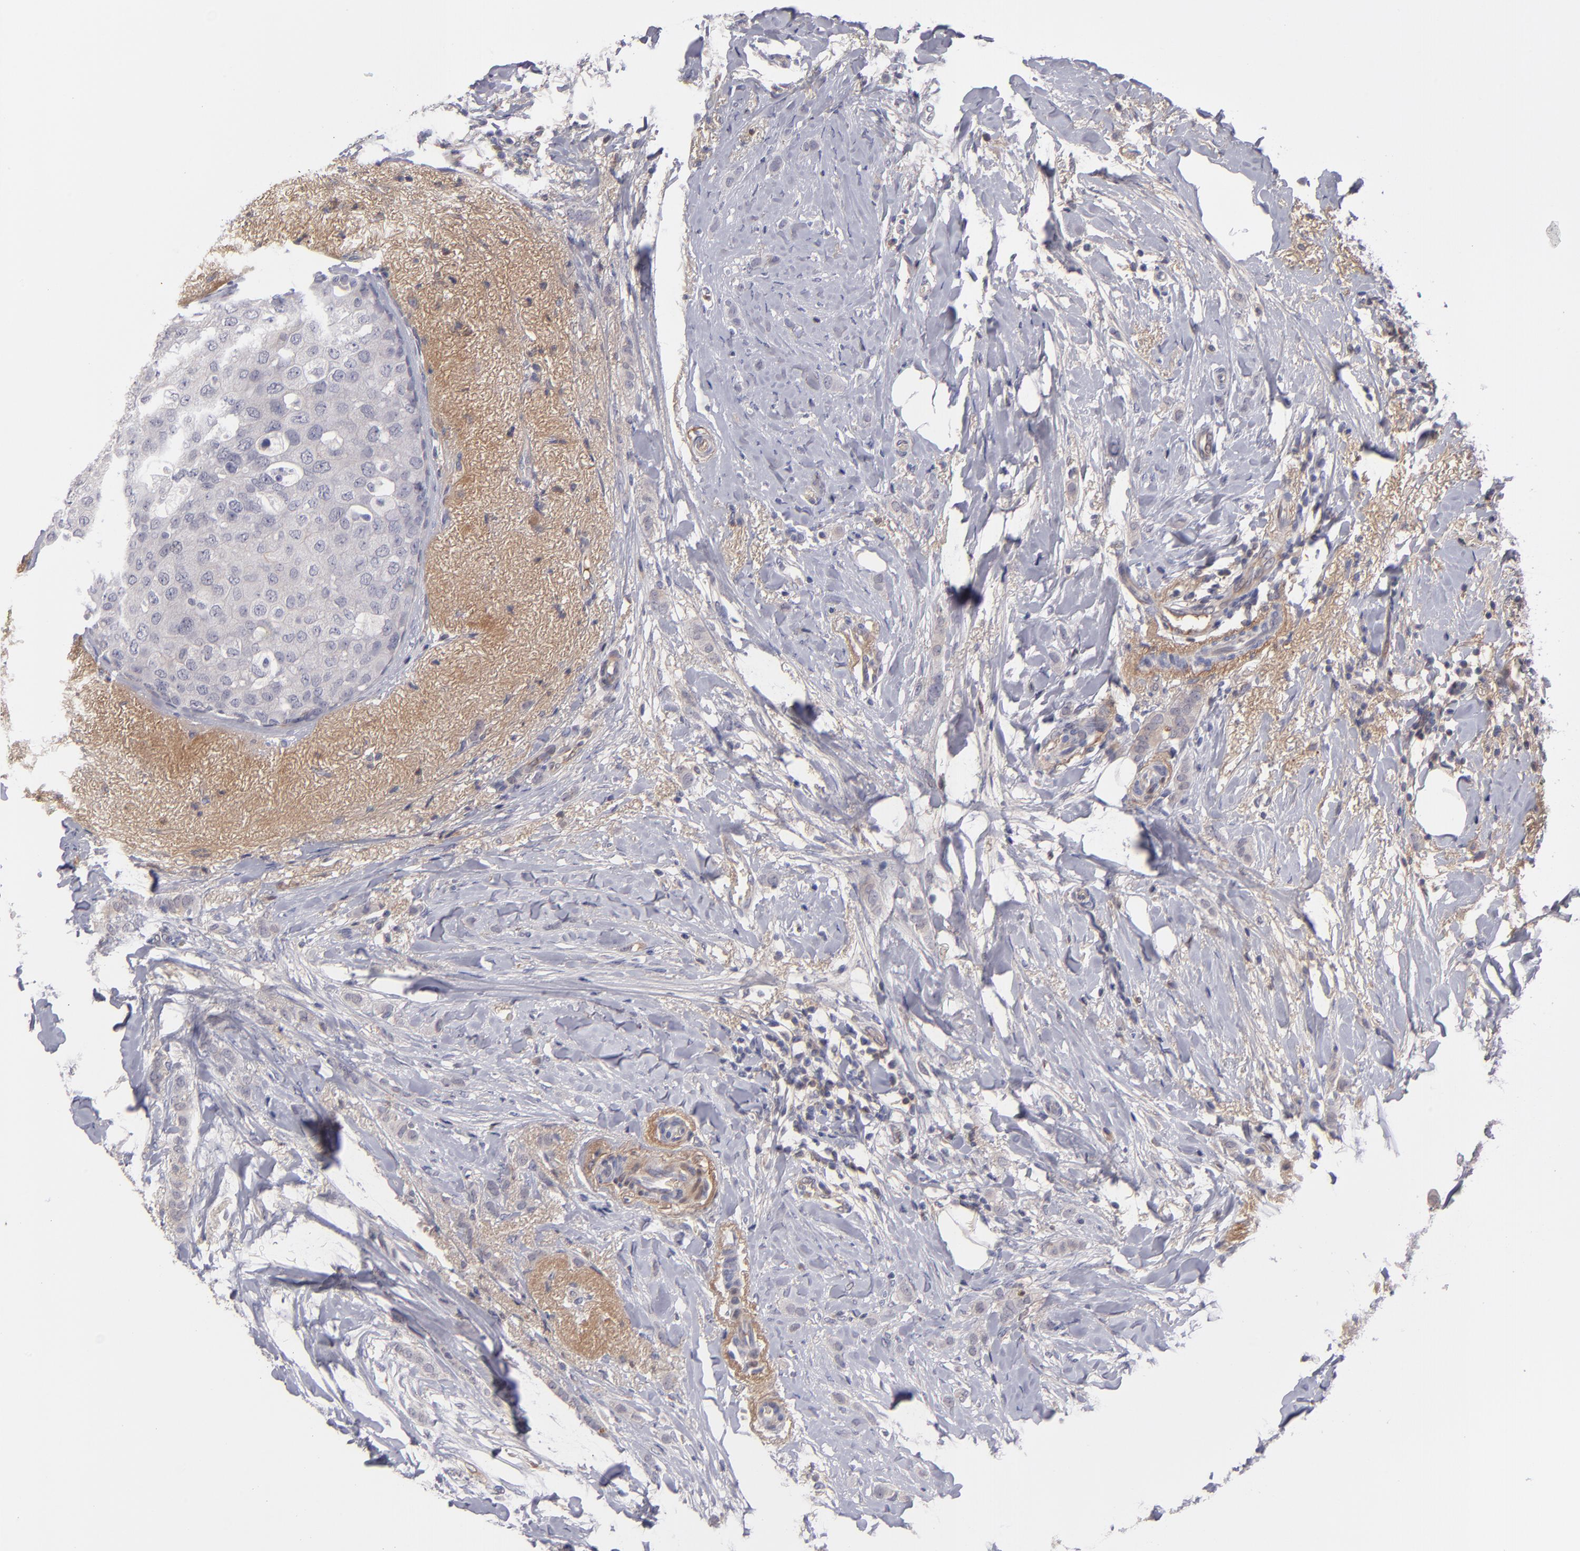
{"staining": {"intensity": "negative", "quantity": "none", "location": "none"}, "tissue": "breast cancer", "cell_type": "Tumor cells", "image_type": "cancer", "snomed": [{"axis": "morphology", "description": "Lobular carcinoma"}, {"axis": "topography", "description": "Breast"}], "caption": "IHC of human breast lobular carcinoma demonstrates no expression in tumor cells.", "gene": "ITIH4", "patient": {"sex": "female", "age": 55}}